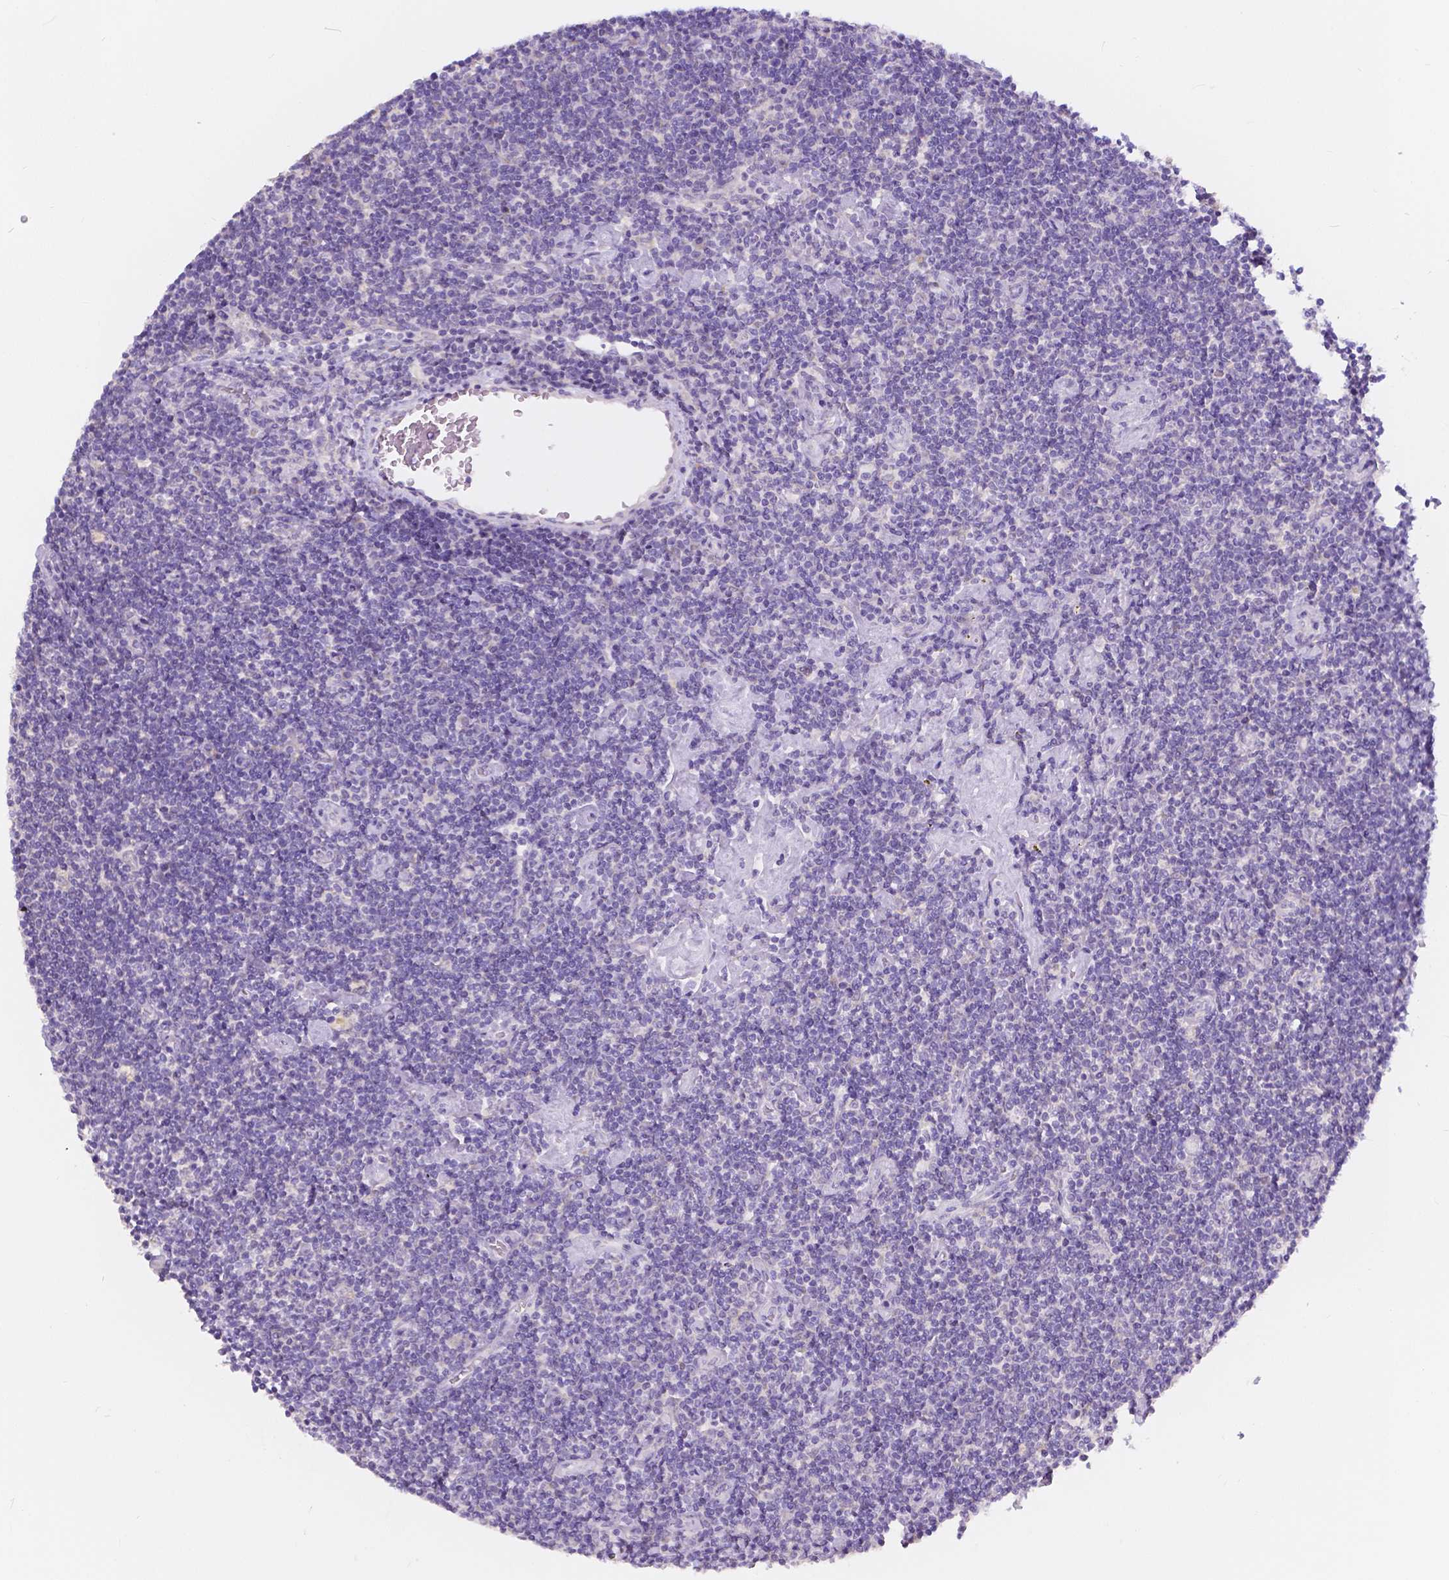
{"staining": {"intensity": "negative", "quantity": "none", "location": "none"}, "tissue": "lymphoma", "cell_type": "Tumor cells", "image_type": "cancer", "snomed": [{"axis": "morphology", "description": "Hodgkin's disease, NOS"}, {"axis": "topography", "description": "Lymph node"}], "caption": "The histopathology image demonstrates no significant positivity in tumor cells of lymphoma. (DAB immunohistochemistry, high magnification).", "gene": "RNF186", "patient": {"sex": "male", "age": 40}}